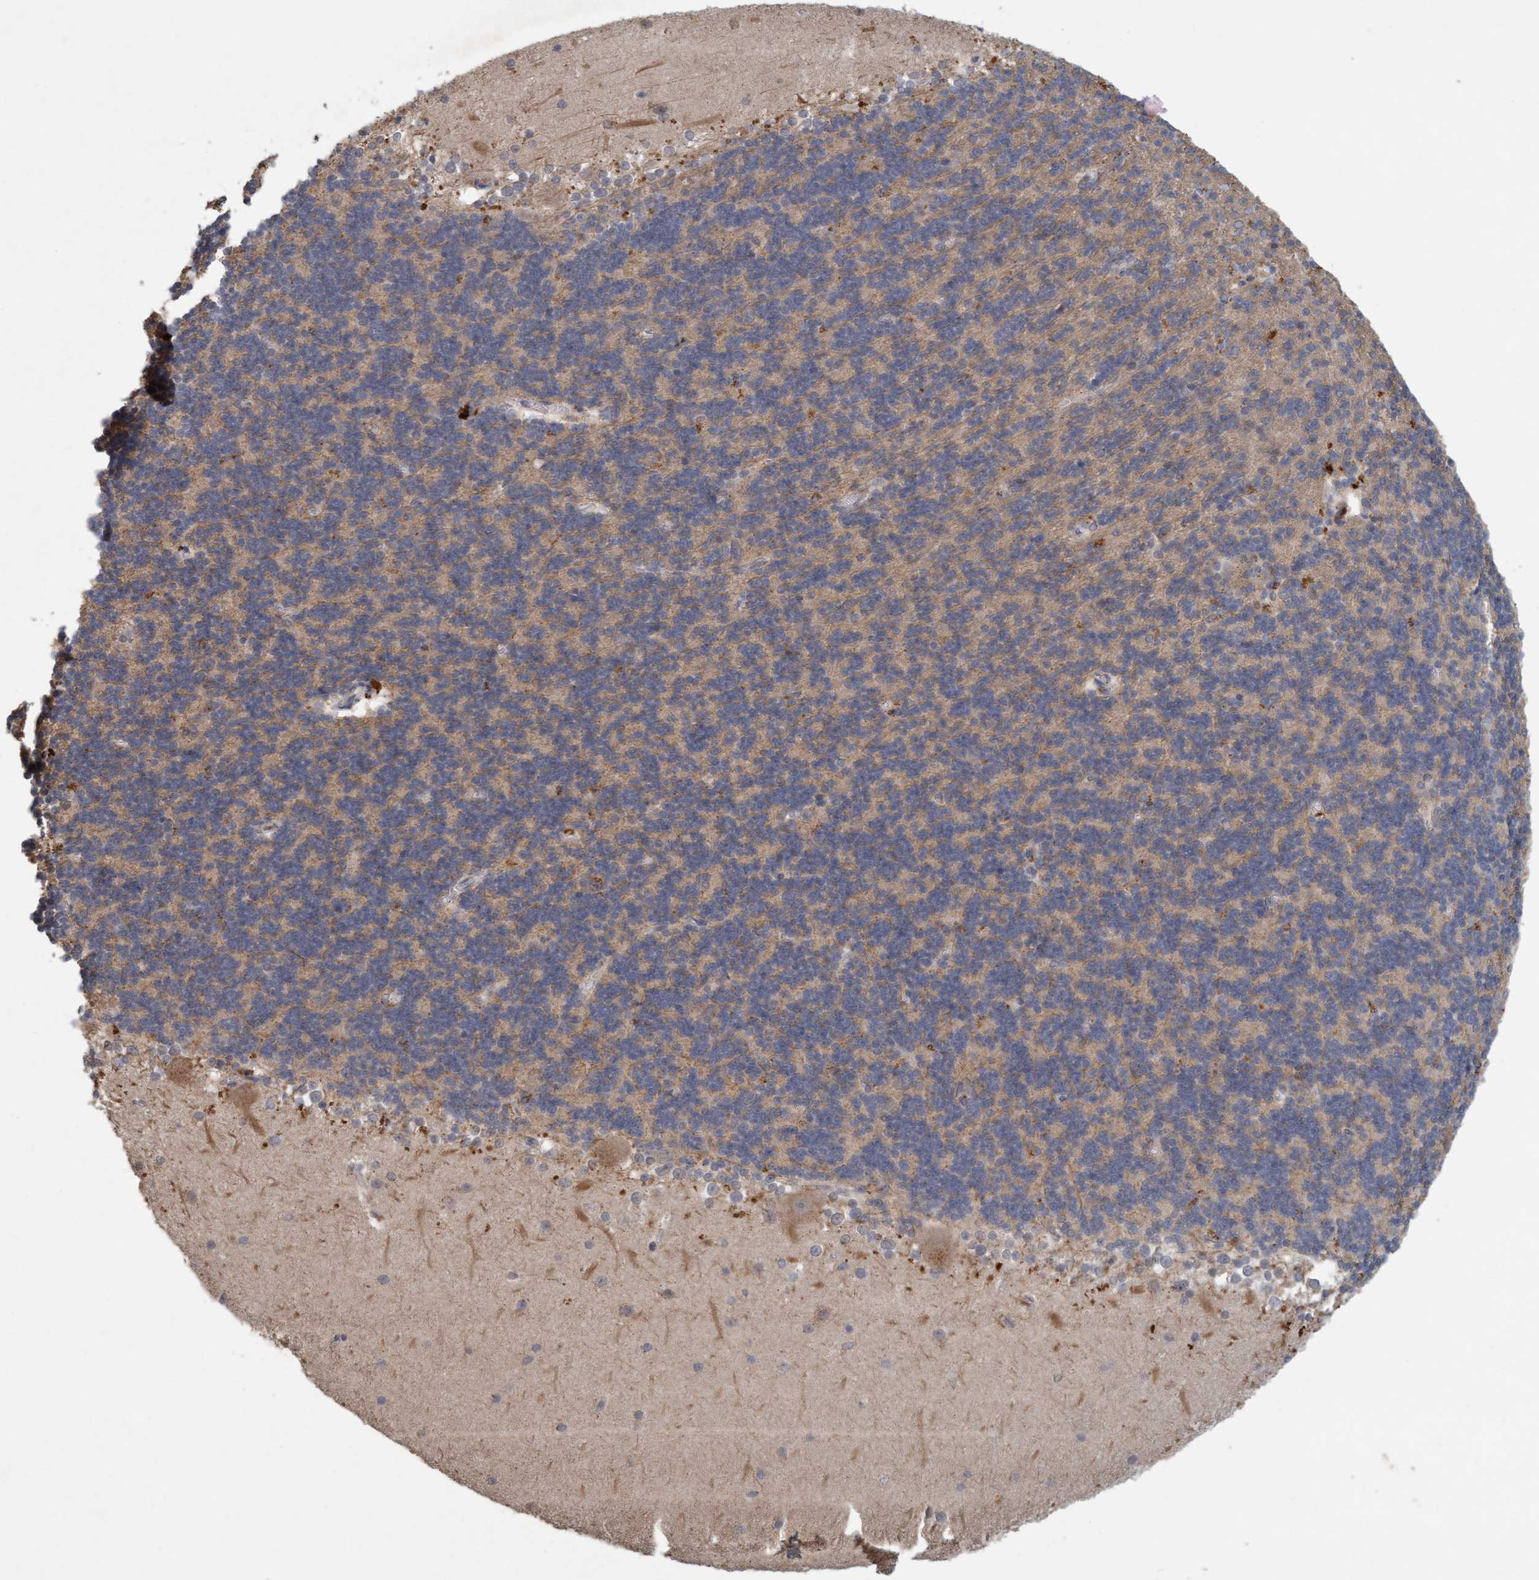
{"staining": {"intensity": "weak", "quantity": "<25%", "location": "cytoplasmic/membranous"}, "tissue": "cerebellum", "cell_type": "Cells in granular layer", "image_type": "normal", "snomed": [{"axis": "morphology", "description": "Normal tissue, NOS"}, {"axis": "topography", "description": "Cerebellum"}], "caption": "Protein analysis of normal cerebellum exhibits no significant staining in cells in granular layer.", "gene": "VSIG8", "patient": {"sex": "female", "age": 19}}